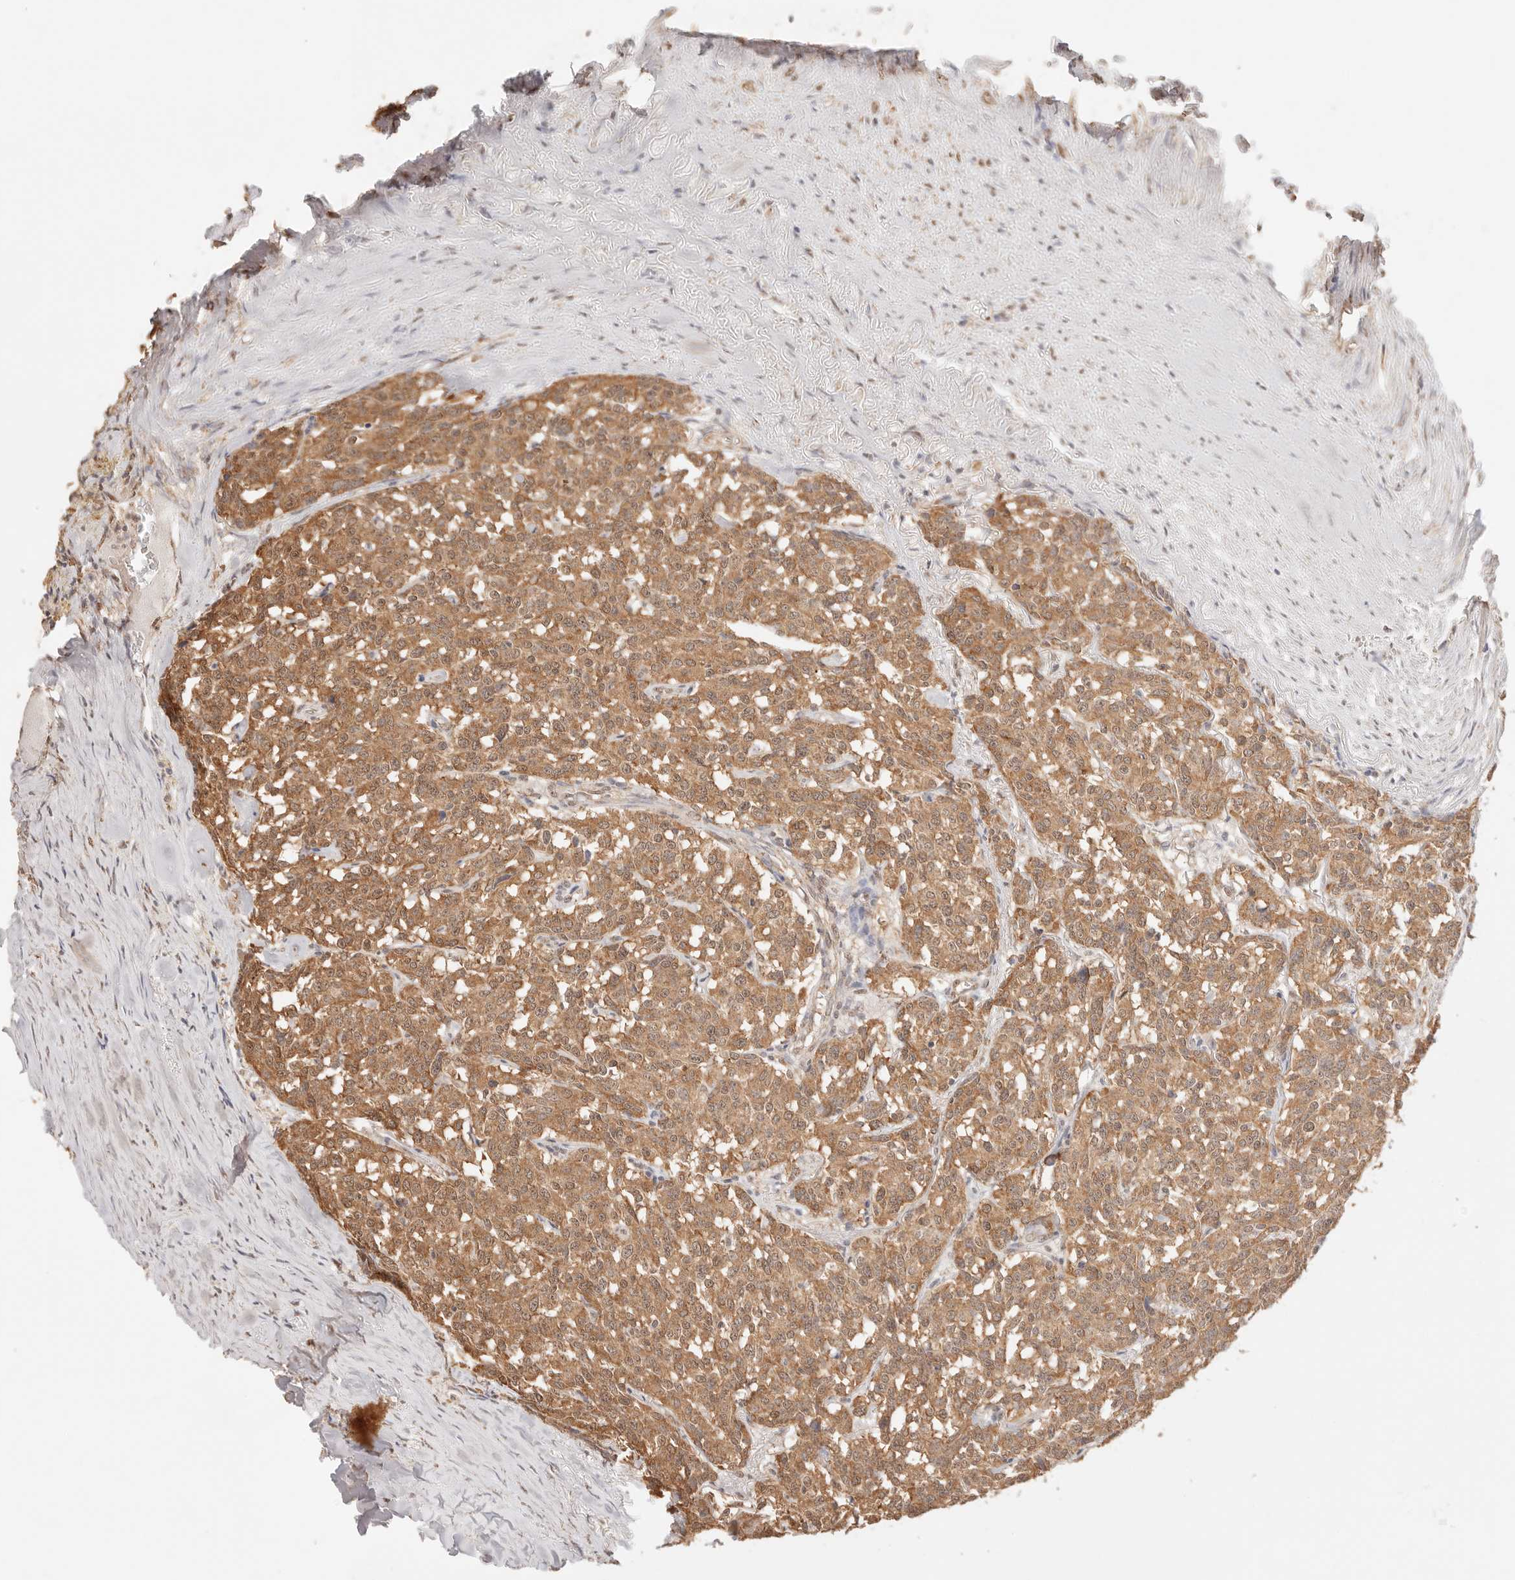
{"staining": {"intensity": "moderate", "quantity": ">75%", "location": "cytoplasmic/membranous"}, "tissue": "carcinoid", "cell_type": "Tumor cells", "image_type": "cancer", "snomed": [{"axis": "morphology", "description": "Carcinoid, malignant, NOS"}, {"axis": "topography", "description": "Lung"}], "caption": "Immunohistochemical staining of carcinoid shows medium levels of moderate cytoplasmic/membranous expression in about >75% of tumor cells. (IHC, brightfield microscopy, high magnification).", "gene": "IL1R2", "patient": {"sex": "female", "age": 46}}